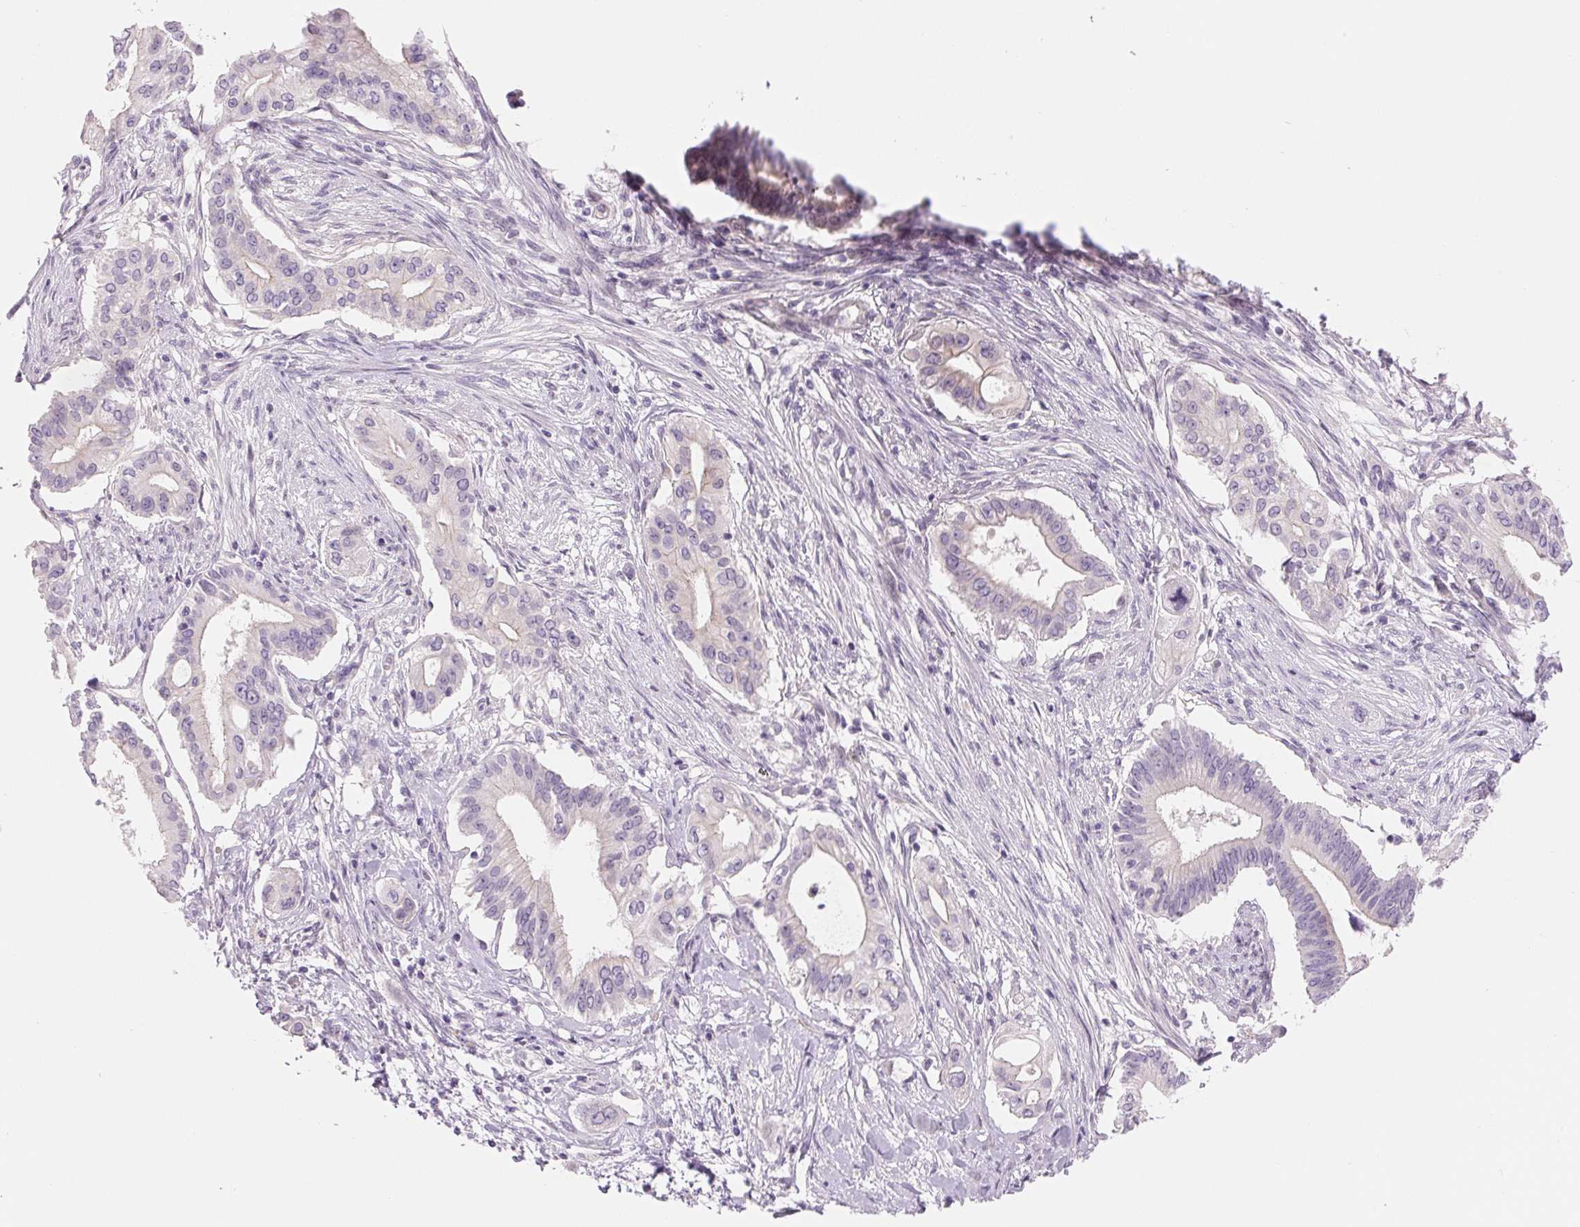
{"staining": {"intensity": "negative", "quantity": "none", "location": "none"}, "tissue": "pancreatic cancer", "cell_type": "Tumor cells", "image_type": "cancer", "snomed": [{"axis": "morphology", "description": "Adenocarcinoma, NOS"}, {"axis": "topography", "description": "Pancreas"}], "caption": "Human pancreatic adenocarcinoma stained for a protein using immunohistochemistry exhibits no expression in tumor cells.", "gene": "CCDC168", "patient": {"sex": "female", "age": 68}}